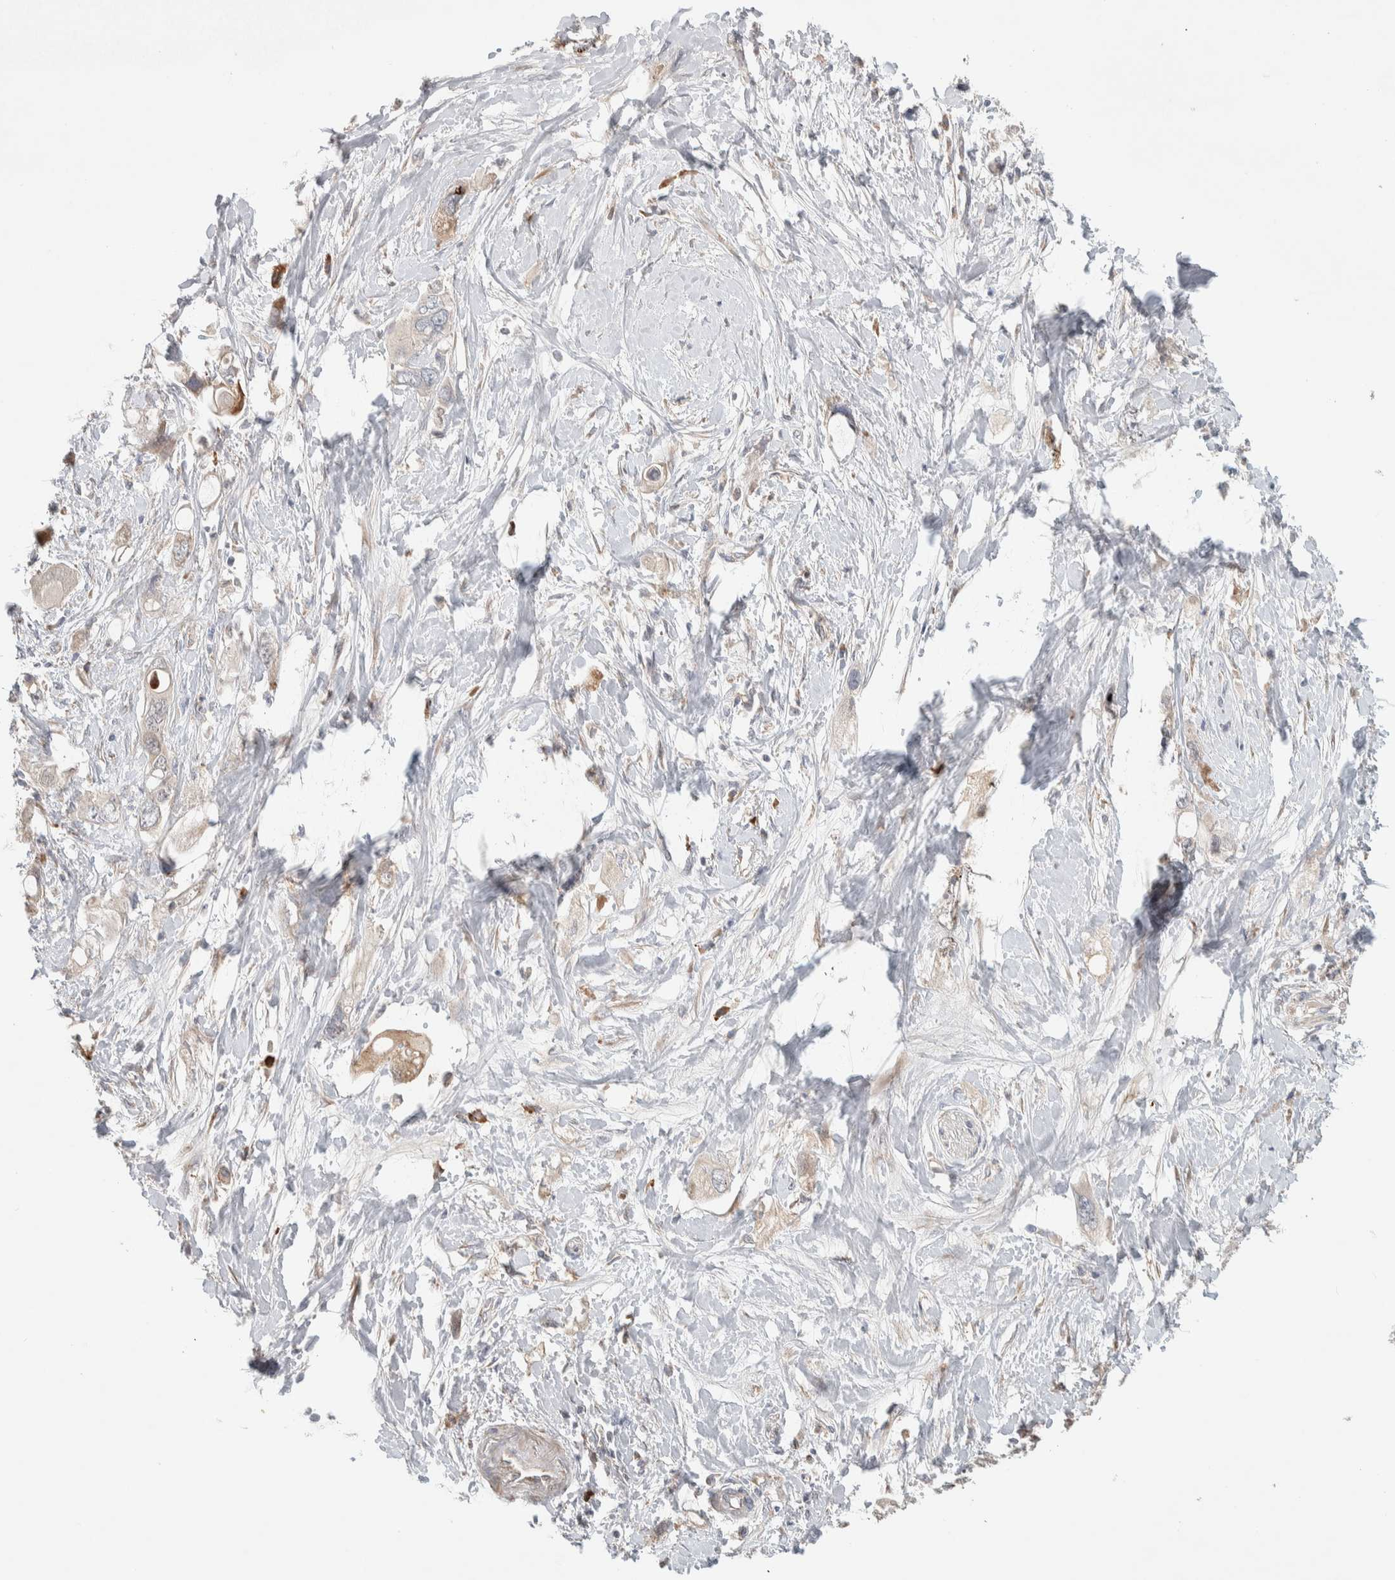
{"staining": {"intensity": "negative", "quantity": "none", "location": "none"}, "tissue": "pancreatic cancer", "cell_type": "Tumor cells", "image_type": "cancer", "snomed": [{"axis": "morphology", "description": "Adenocarcinoma, NOS"}, {"axis": "topography", "description": "Pancreas"}], "caption": "Tumor cells are negative for protein expression in human pancreatic adenocarcinoma. (Stains: DAB IHC with hematoxylin counter stain, Microscopy: brightfield microscopy at high magnification).", "gene": "ADCY8", "patient": {"sex": "female", "age": 56}}